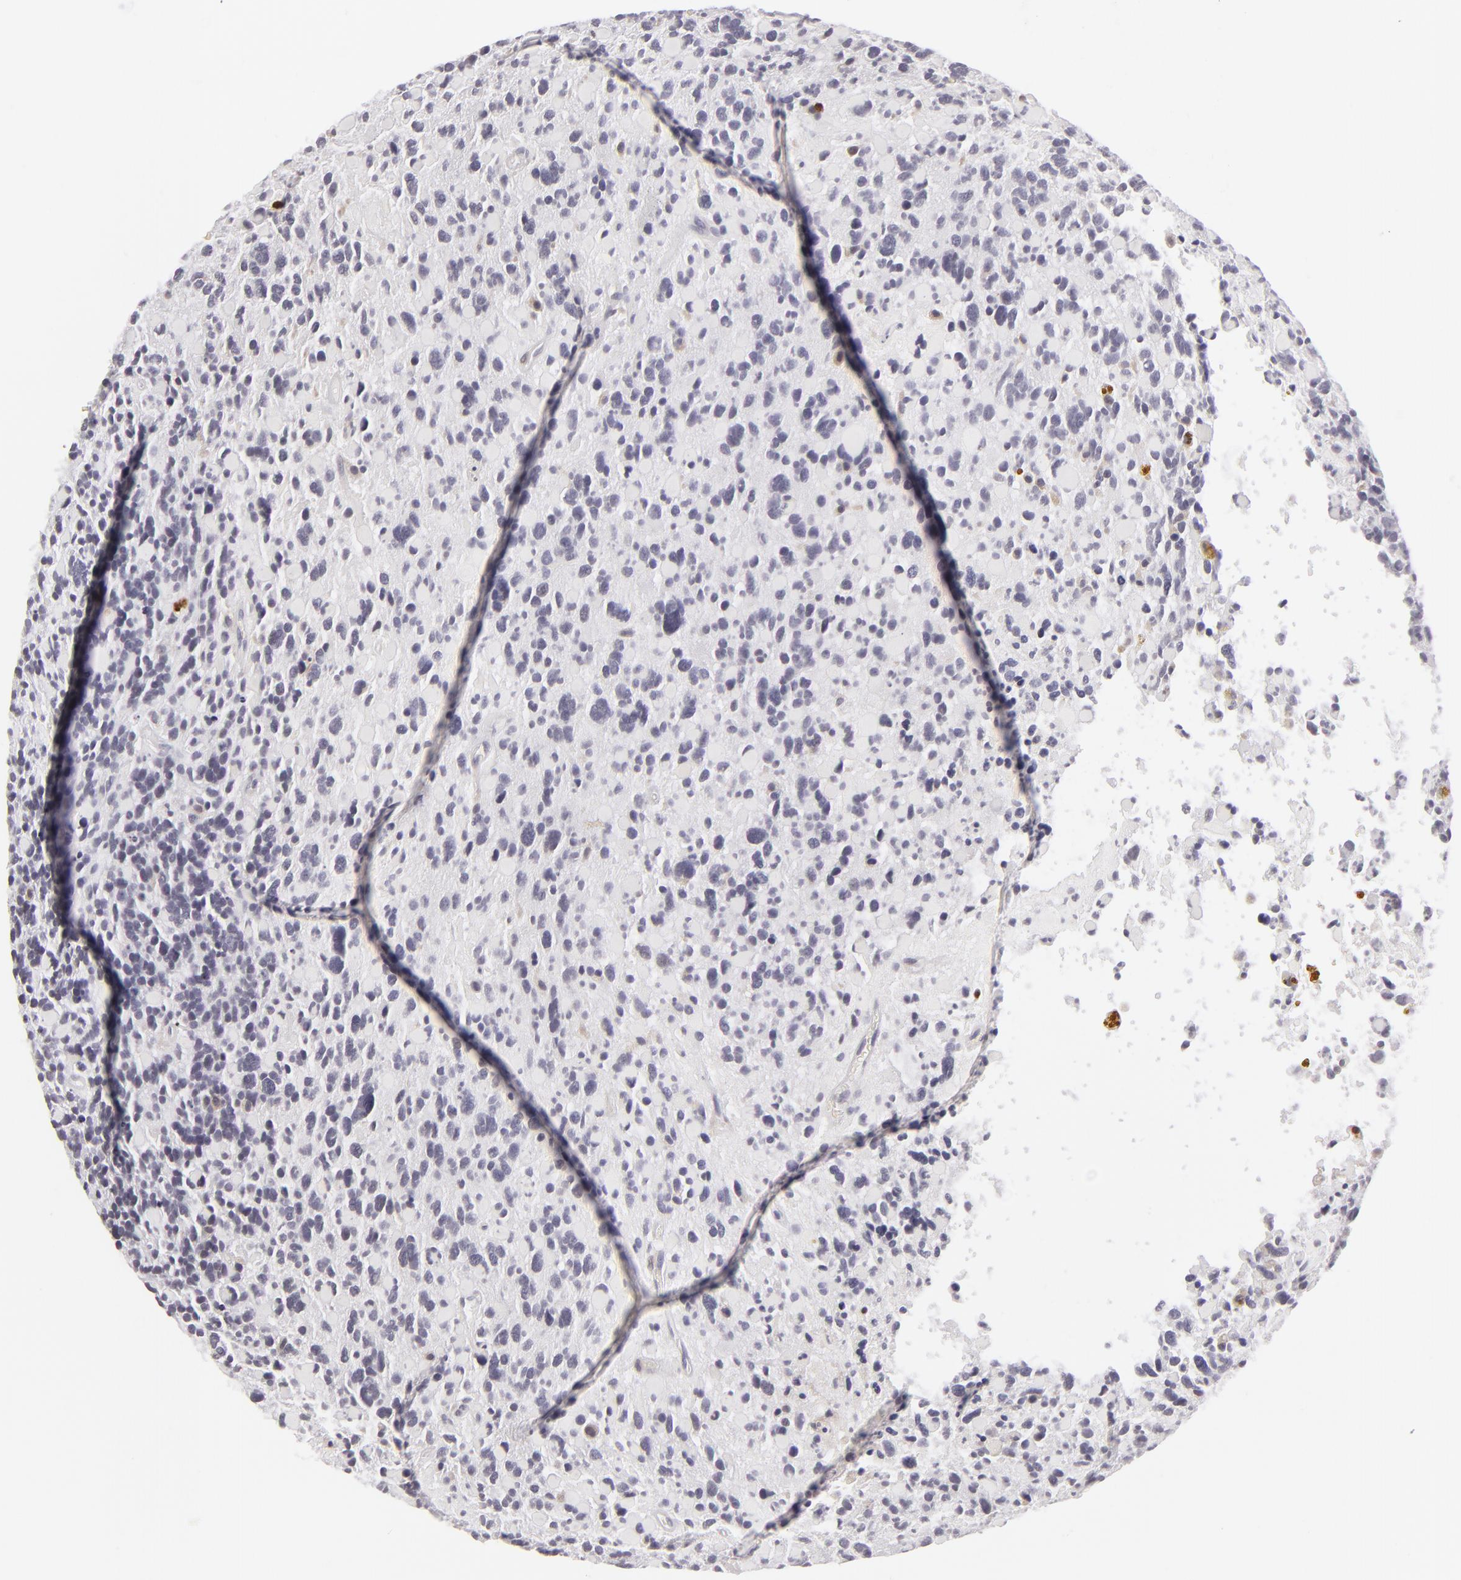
{"staining": {"intensity": "negative", "quantity": "none", "location": "none"}, "tissue": "glioma", "cell_type": "Tumor cells", "image_type": "cancer", "snomed": [{"axis": "morphology", "description": "Glioma, malignant, High grade"}, {"axis": "topography", "description": "Brain"}], "caption": "A high-resolution photomicrograph shows IHC staining of malignant glioma (high-grade), which exhibits no significant staining in tumor cells. (Immunohistochemistry (ihc), brightfield microscopy, high magnification).", "gene": "APOBEC3G", "patient": {"sex": "female", "age": 37}}